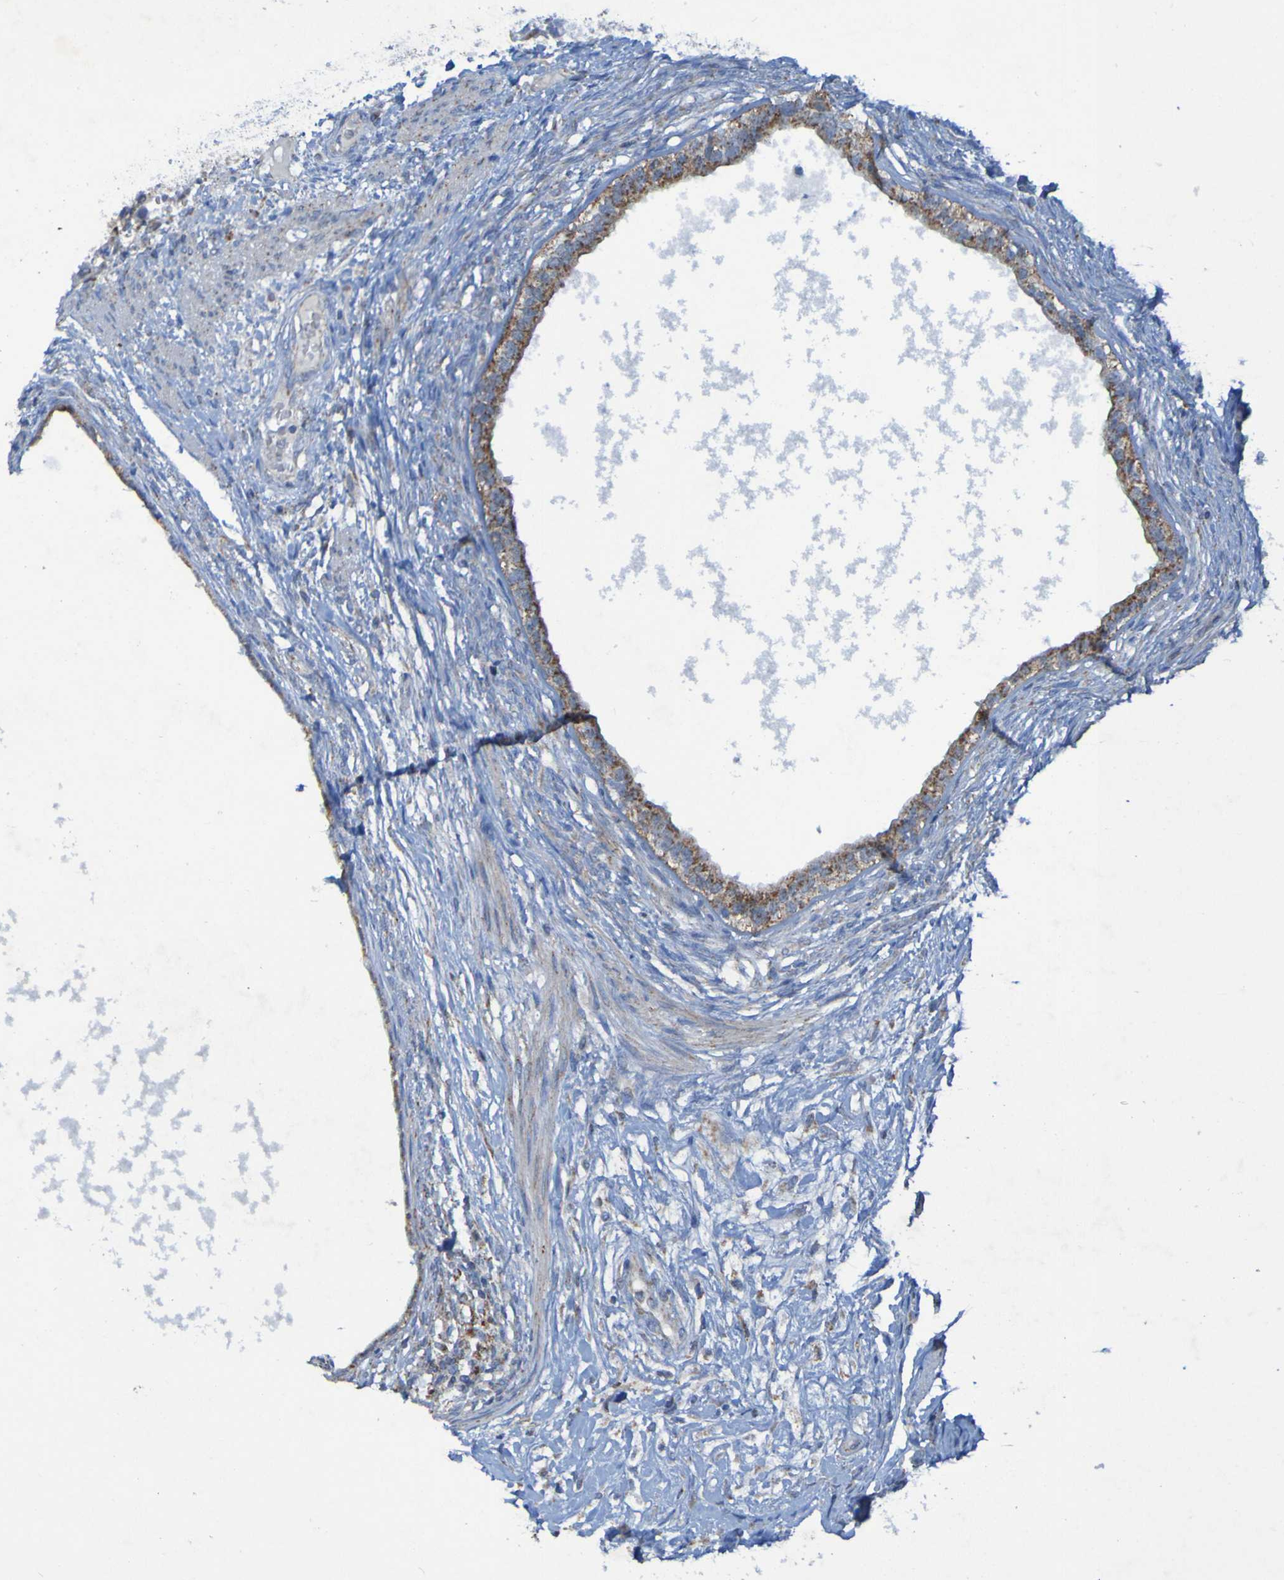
{"staining": {"intensity": "moderate", "quantity": ">75%", "location": "cytoplasmic/membranous"}, "tissue": "testis cancer", "cell_type": "Tumor cells", "image_type": "cancer", "snomed": [{"axis": "morphology", "description": "Carcinoma, Embryonal, NOS"}, {"axis": "topography", "description": "Testis"}], "caption": "Protein analysis of embryonal carcinoma (testis) tissue displays moderate cytoplasmic/membranous staining in approximately >75% of tumor cells.", "gene": "CCDC51", "patient": {"sex": "male", "age": 26}}